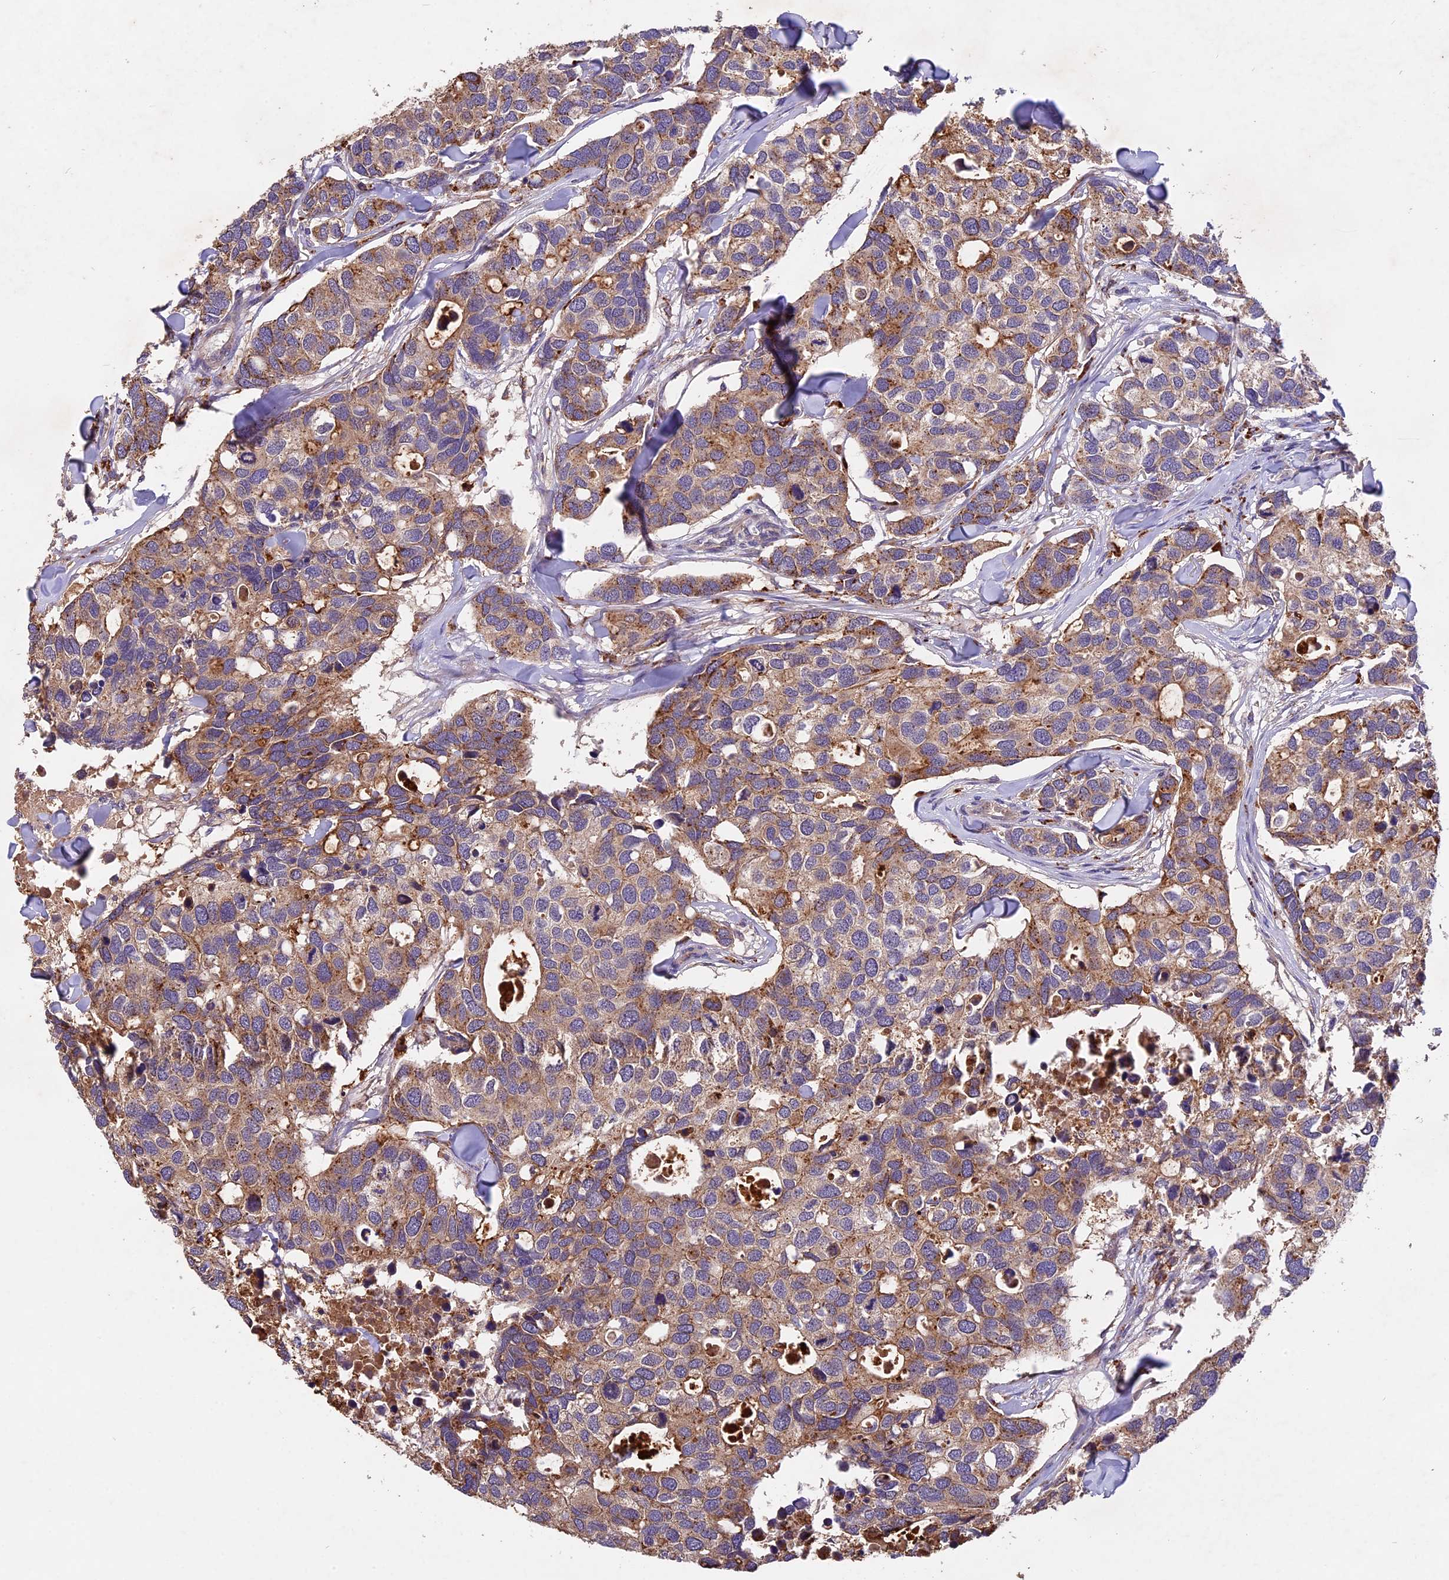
{"staining": {"intensity": "moderate", "quantity": ">75%", "location": "cytoplasmic/membranous"}, "tissue": "breast cancer", "cell_type": "Tumor cells", "image_type": "cancer", "snomed": [{"axis": "morphology", "description": "Duct carcinoma"}, {"axis": "topography", "description": "Breast"}], "caption": "Immunohistochemistry (IHC) micrograph of breast infiltrating ductal carcinoma stained for a protein (brown), which demonstrates medium levels of moderate cytoplasmic/membranous positivity in approximately >75% of tumor cells.", "gene": "COPE", "patient": {"sex": "female", "age": 83}}